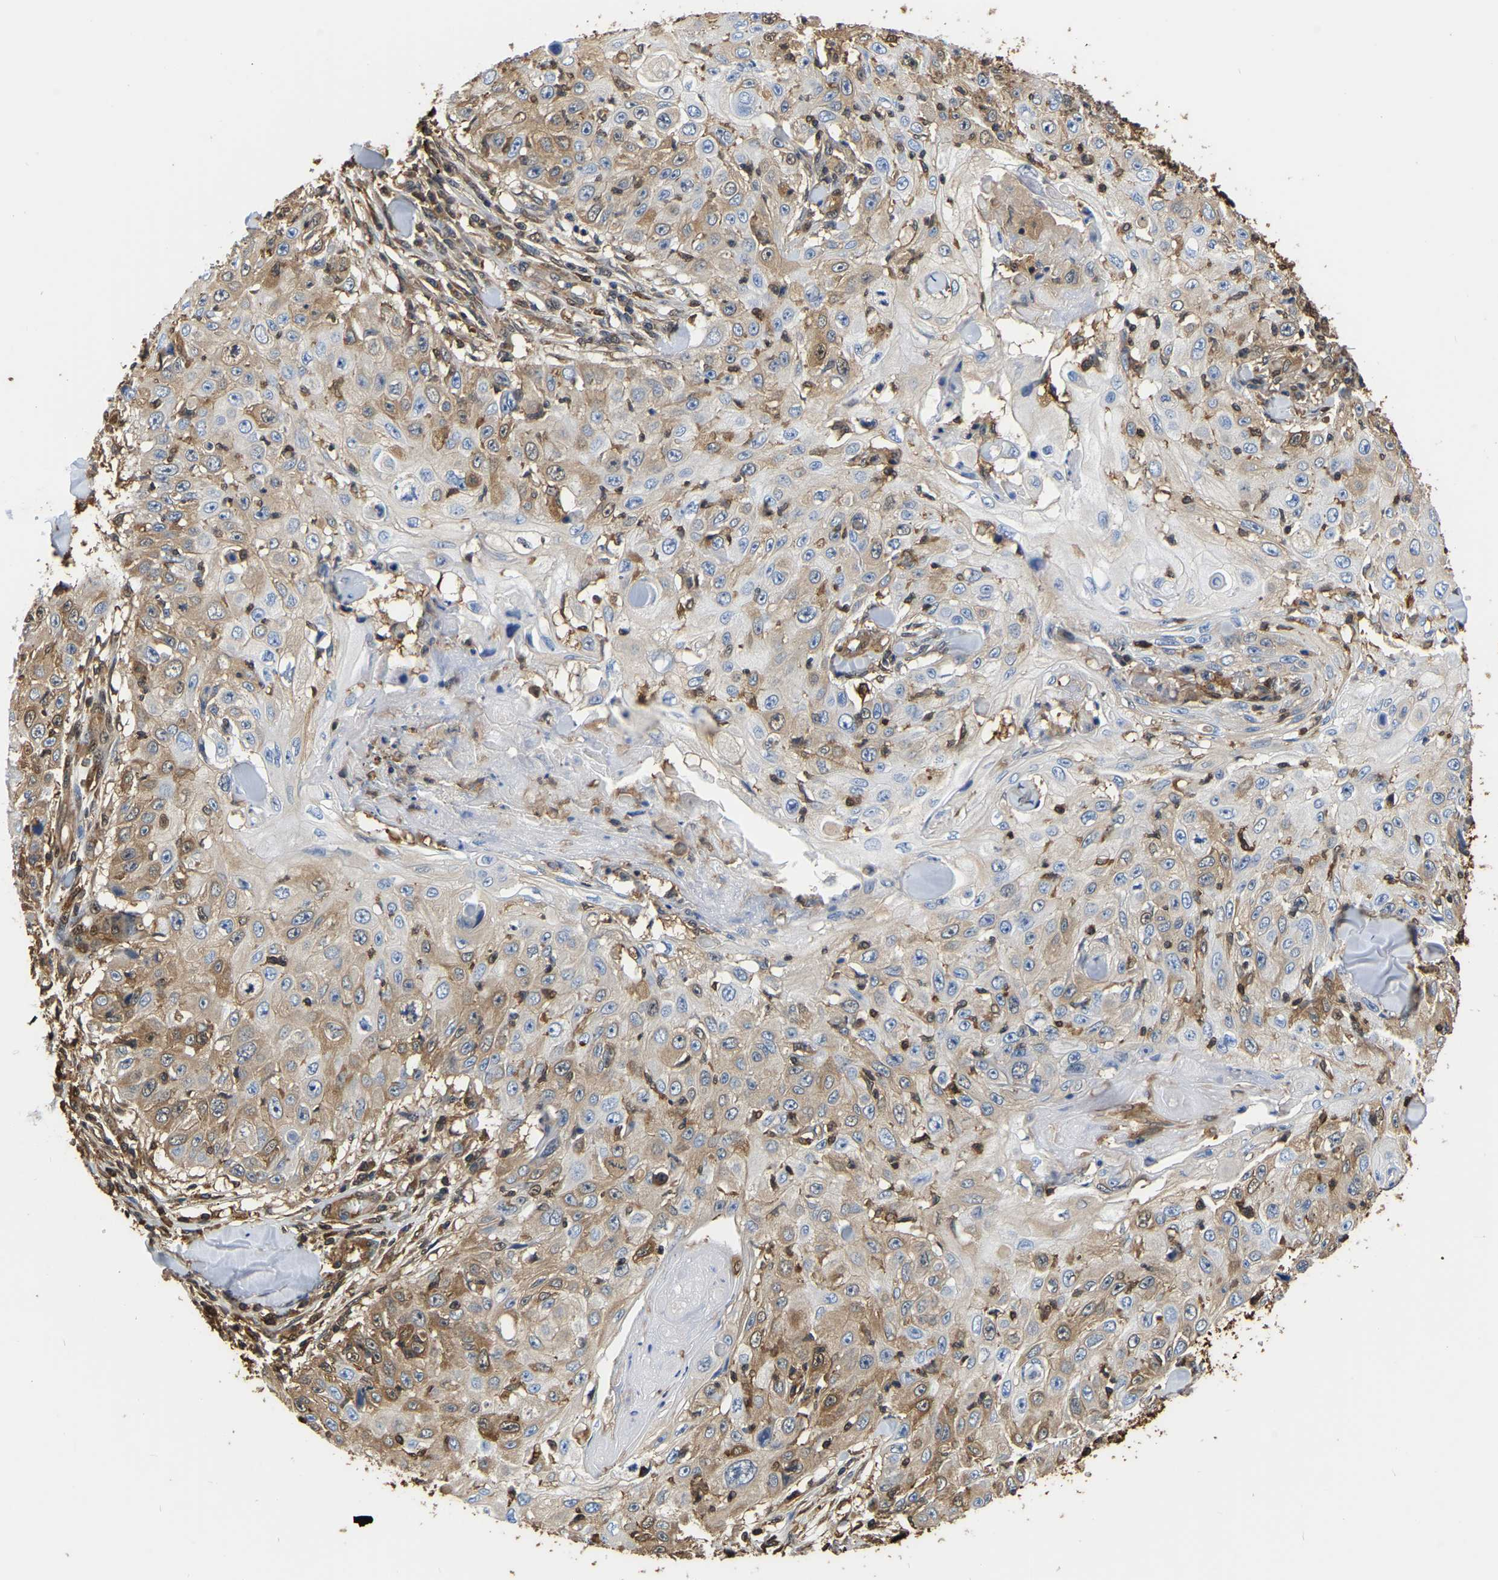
{"staining": {"intensity": "moderate", "quantity": "25%-75%", "location": "cytoplasmic/membranous"}, "tissue": "skin cancer", "cell_type": "Tumor cells", "image_type": "cancer", "snomed": [{"axis": "morphology", "description": "Squamous cell carcinoma, NOS"}, {"axis": "topography", "description": "Skin"}], "caption": "The immunohistochemical stain shows moderate cytoplasmic/membranous positivity in tumor cells of squamous cell carcinoma (skin) tissue.", "gene": "LDHB", "patient": {"sex": "male", "age": 86}}